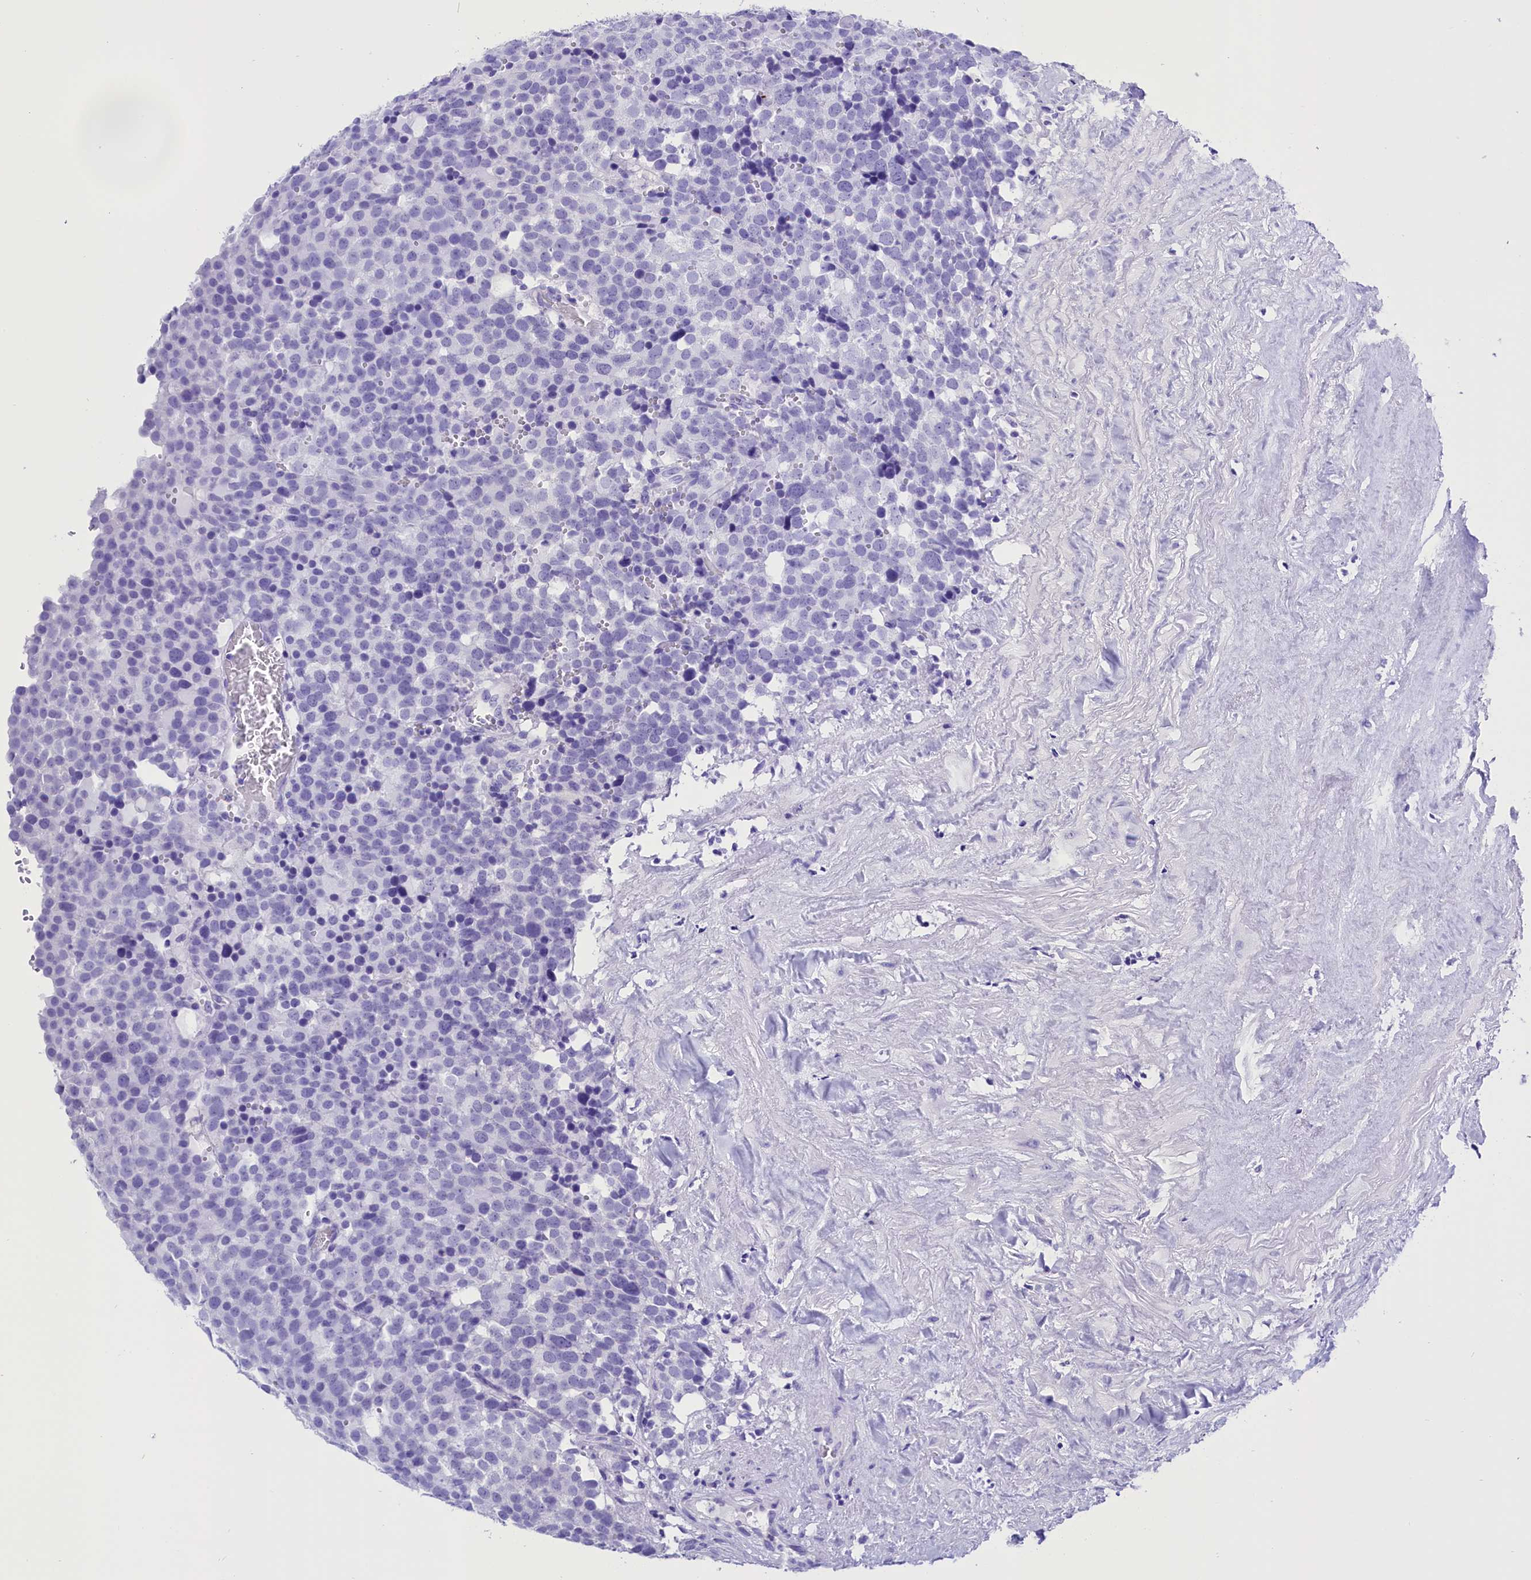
{"staining": {"intensity": "negative", "quantity": "none", "location": "none"}, "tissue": "testis cancer", "cell_type": "Tumor cells", "image_type": "cancer", "snomed": [{"axis": "morphology", "description": "Seminoma, NOS"}, {"axis": "topography", "description": "Testis"}], "caption": "High power microscopy histopathology image of an immunohistochemistry (IHC) histopathology image of seminoma (testis), revealing no significant positivity in tumor cells.", "gene": "CLC", "patient": {"sex": "male", "age": 71}}